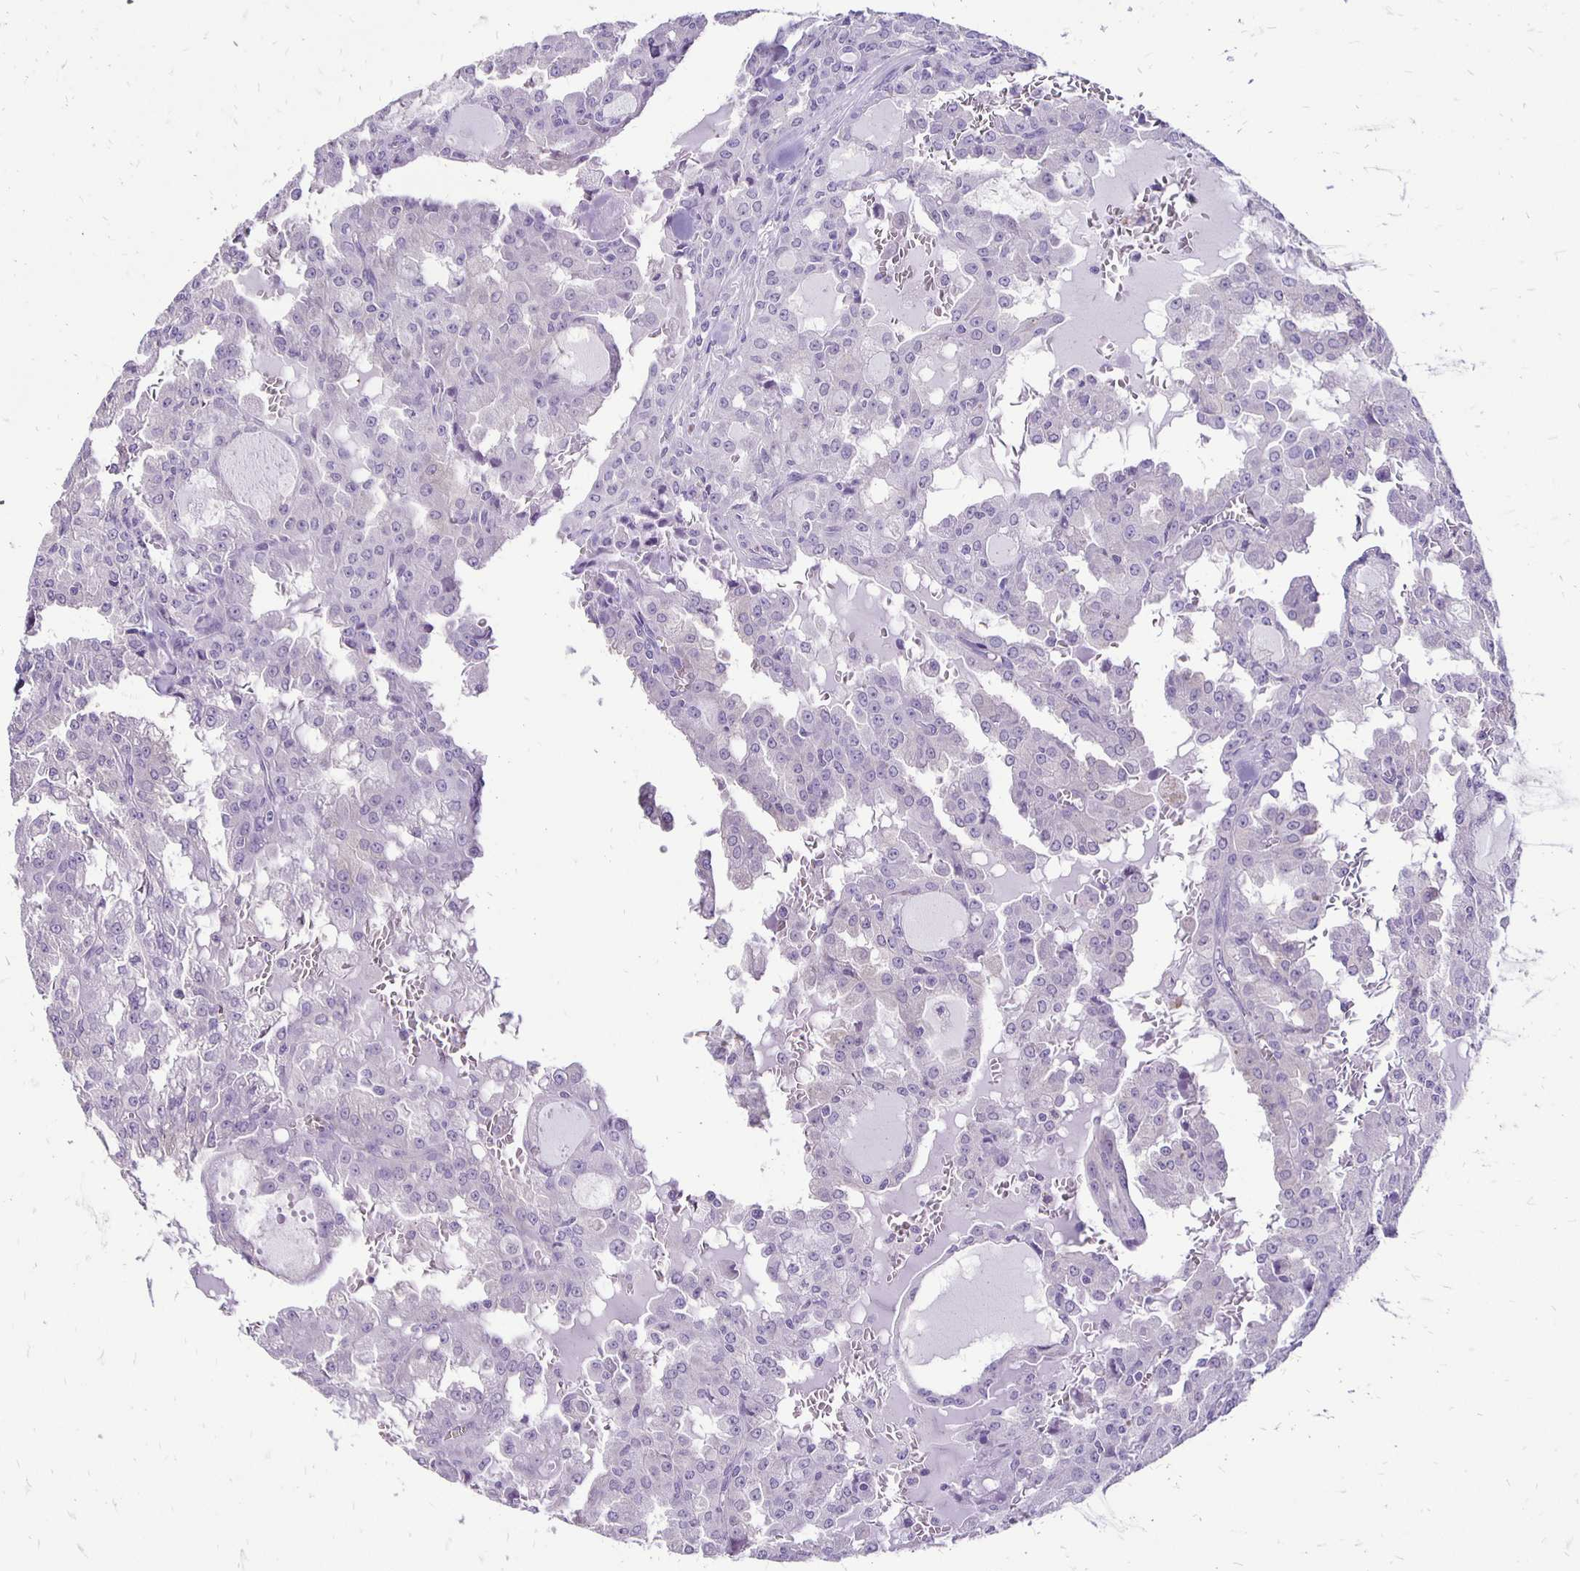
{"staining": {"intensity": "negative", "quantity": "none", "location": "none"}, "tissue": "head and neck cancer", "cell_type": "Tumor cells", "image_type": "cancer", "snomed": [{"axis": "morphology", "description": "Adenocarcinoma, NOS"}, {"axis": "topography", "description": "Head-Neck"}], "caption": "Tumor cells are negative for brown protein staining in adenocarcinoma (head and neck). (Stains: DAB immunohistochemistry (IHC) with hematoxylin counter stain, Microscopy: brightfield microscopy at high magnification).", "gene": "ANKRD45", "patient": {"sex": "male", "age": 64}}